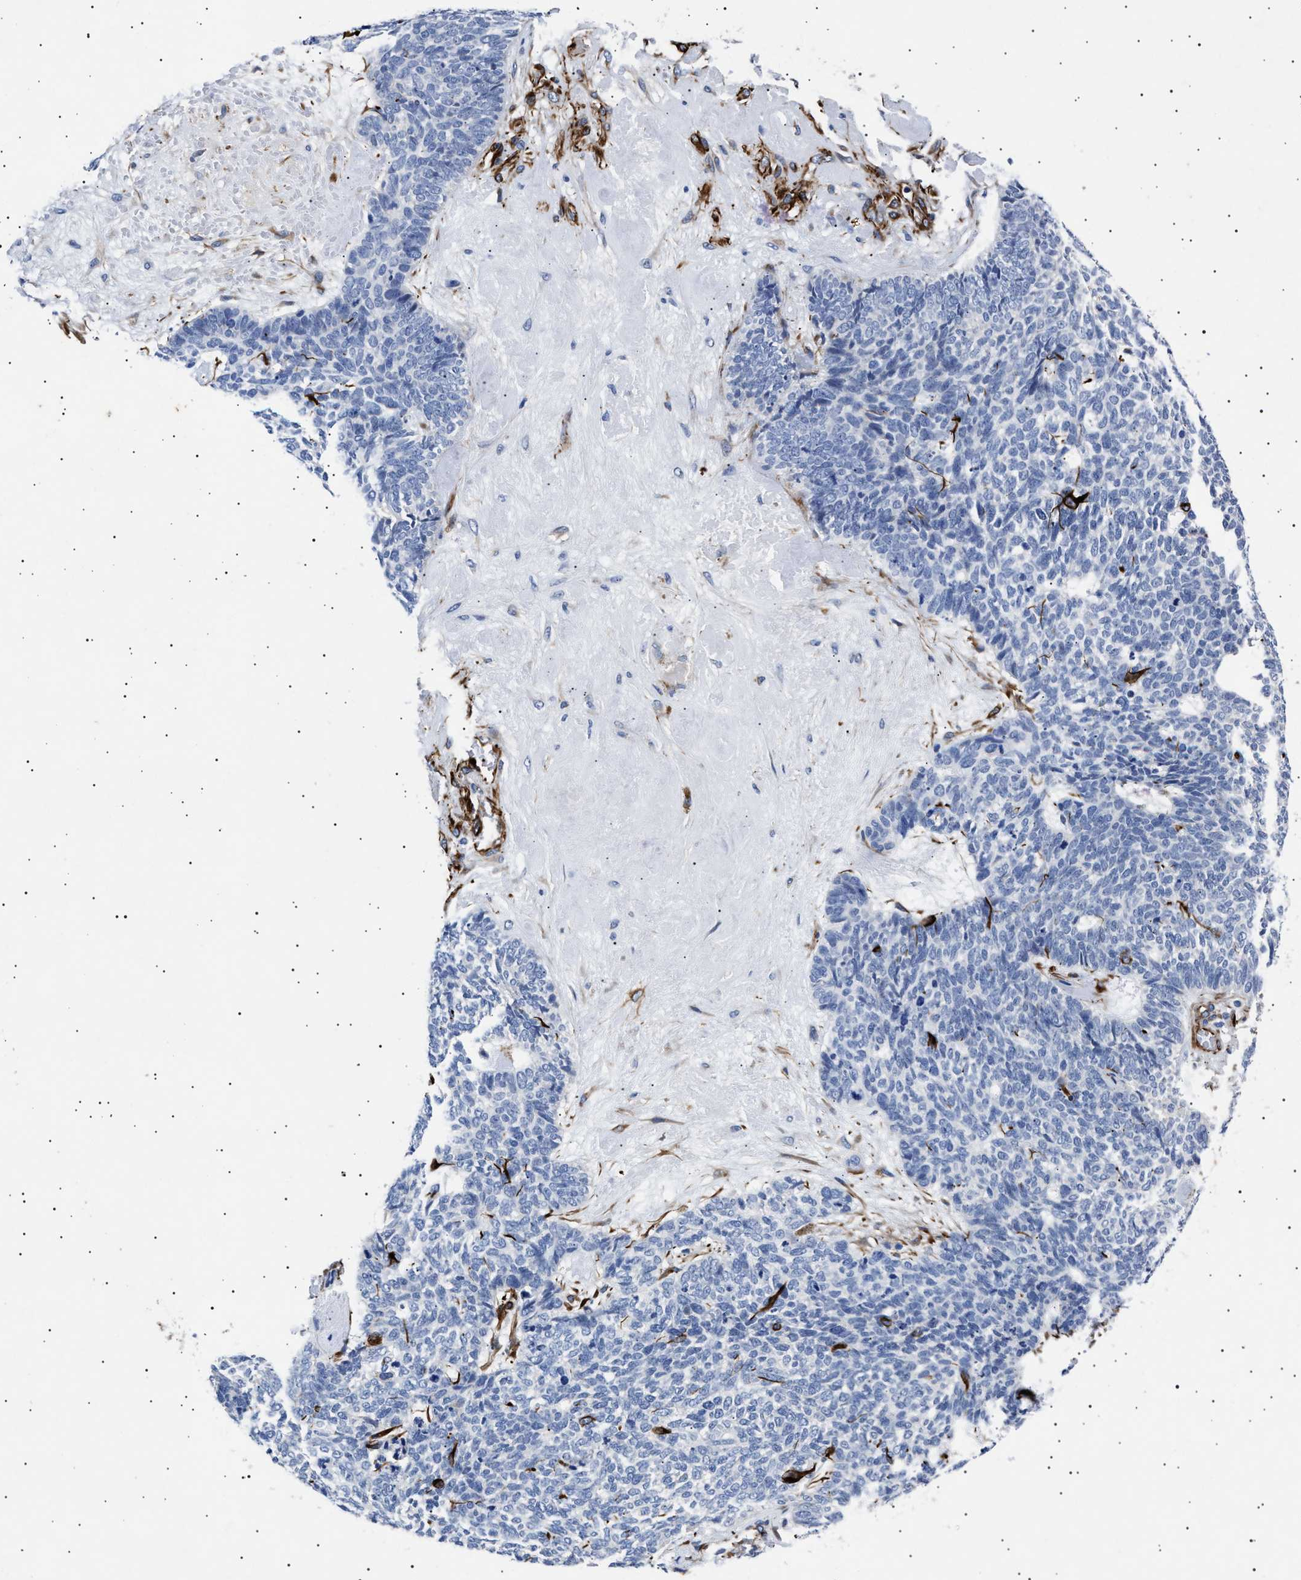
{"staining": {"intensity": "negative", "quantity": "none", "location": "none"}, "tissue": "skin cancer", "cell_type": "Tumor cells", "image_type": "cancer", "snomed": [{"axis": "morphology", "description": "Basal cell carcinoma"}, {"axis": "topography", "description": "Skin"}], "caption": "This image is of skin cancer stained with immunohistochemistry (IHC) to label a protein in brown with the nuclei are counter-stained blue. There is no positivity in tumor cells.", "gene": "OLFML2A", "patient": {"sex": "female", "age": 84}}